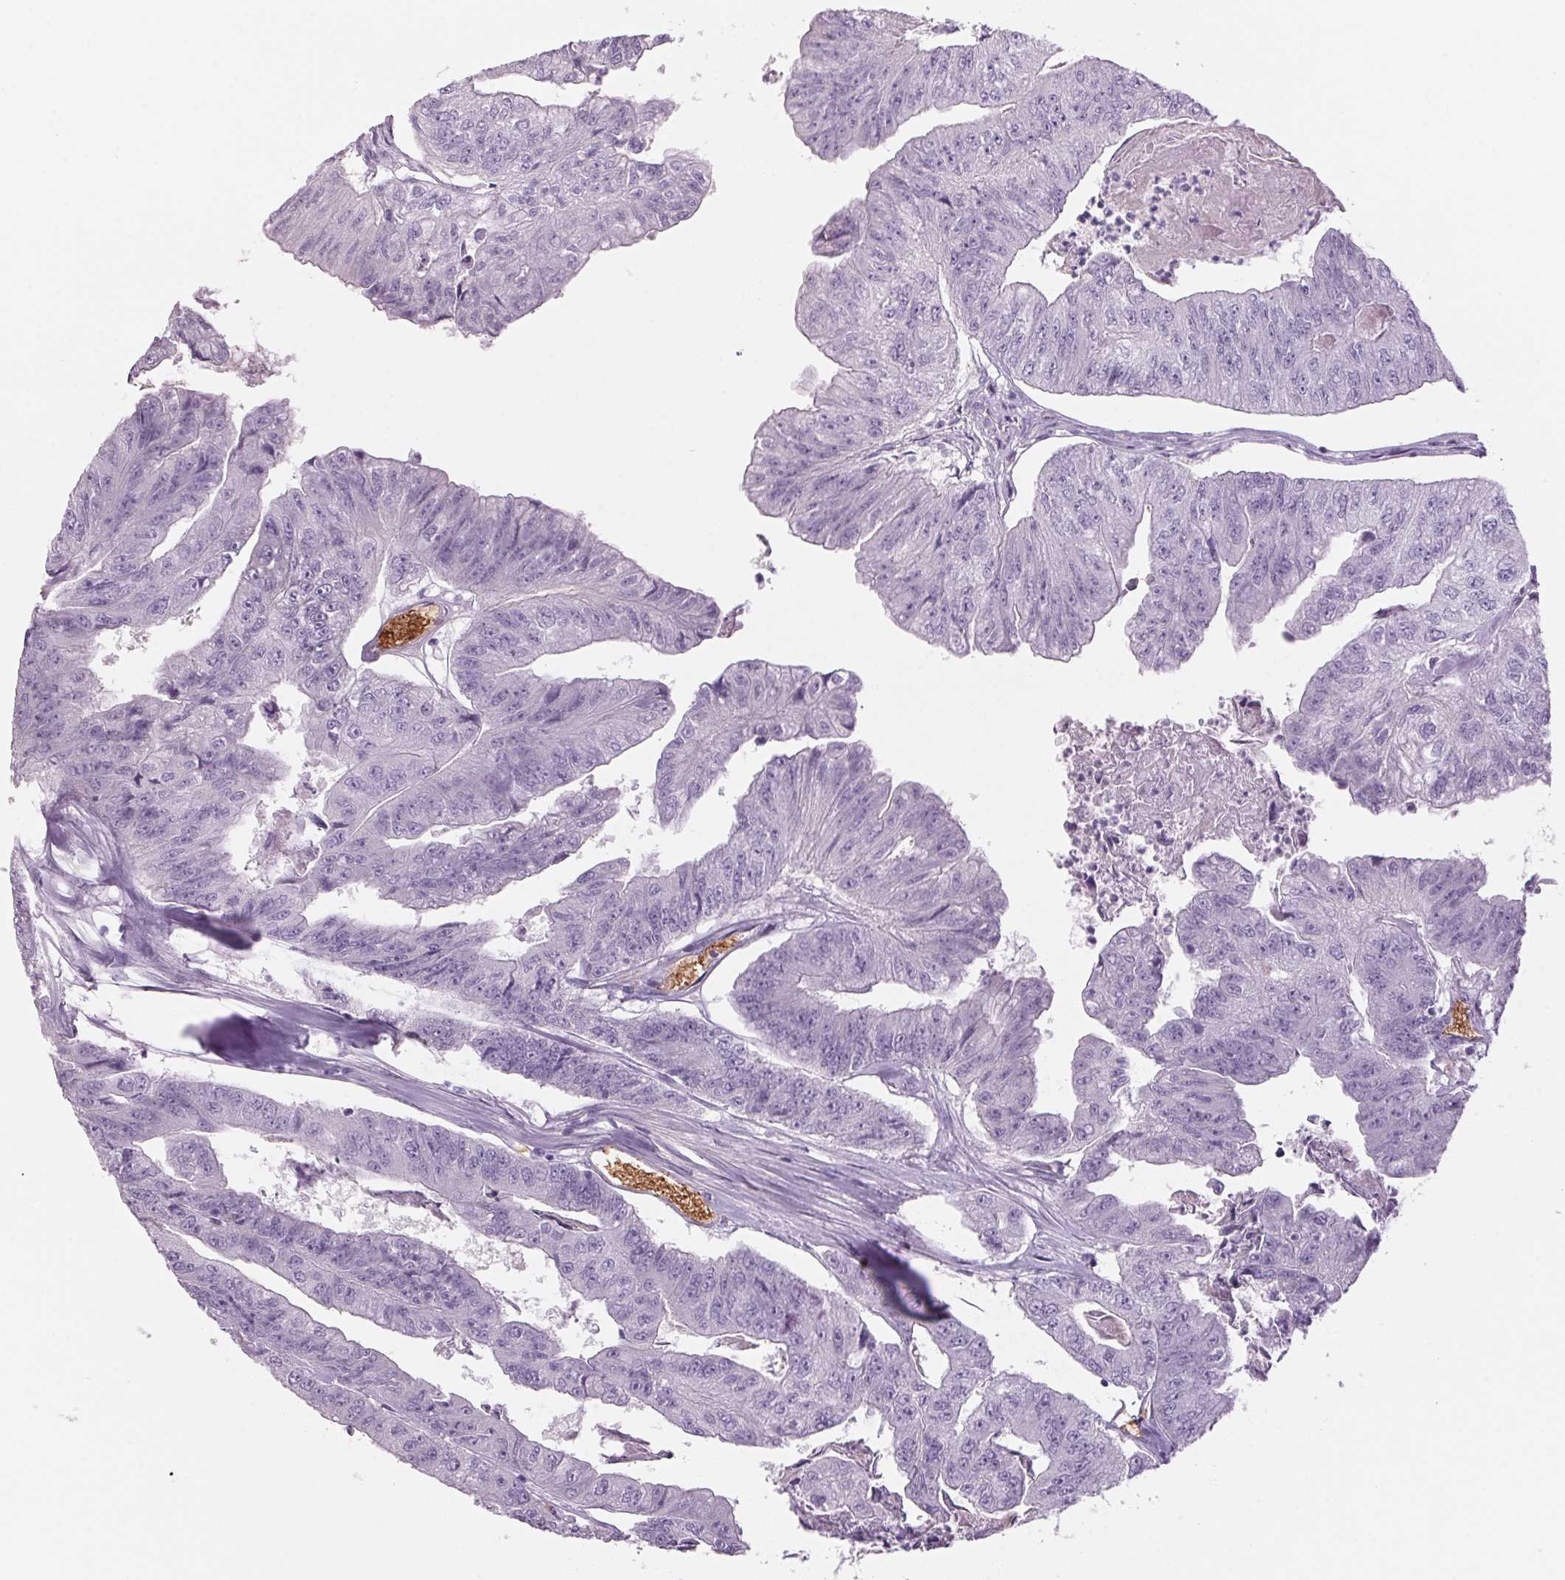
{"staining": {"intensity": "negative", "quantity": "none", "location": "none"}, "tissue": "colorectal cancer", "cell_type": "Tumor cells", "image_type": "cancer", "snomed": [{"axis": "morphology", "description": "Adenocarcinoma, NOS"}, {"axis": "topography", "description": "Colon"}], "caption": "This is an immunohistochemistry (IHC) histopathology image of human colorectal cancer. There is no expression in tumor cells.", "gene": "HBQ1", "patient": {"sex": "female", "age": 67}}